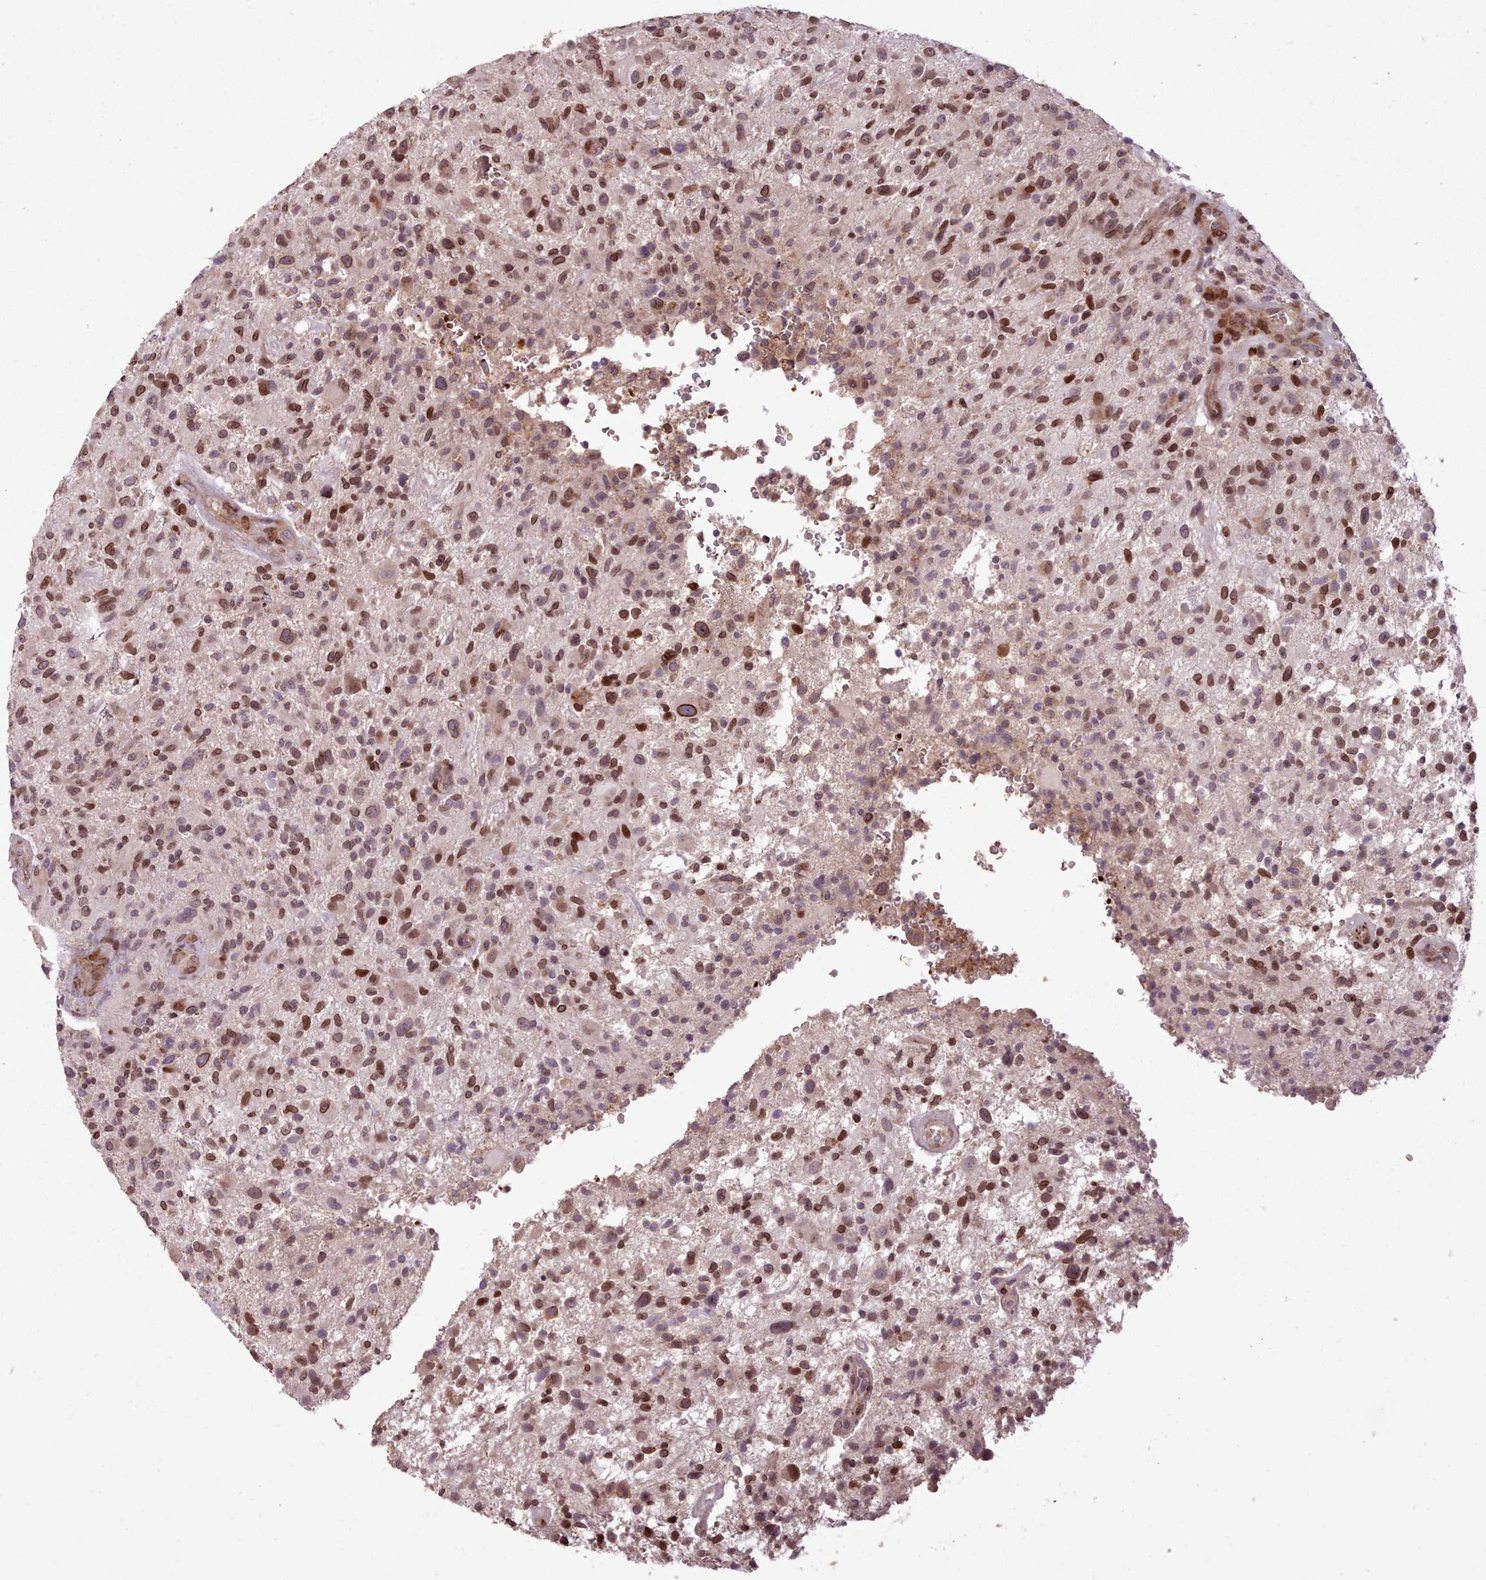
{"staining": {"intensity": "strong", "quantity": ">75%", "location": "cytoplasmic/membranous,nuclear"}, "tissue": "glioma", "cell_type": "Tumor cells", "image_type": "cancer", "snomed": [{"axis": "morphology", "description": "Glioma, malignant, High grade"}, {"axis": "topography", "description": "Brain"}], "caption": "IHC staining of glioma, which reveals high levels of strong cytoplasmic/membranous and nuclear positivity in approximately >75% of tumor cells indicating strong cytoplasmic/membranous and nuclear protein expression. The staining was performed using DAB (3,3'-diaminobenzidine) (brown) for protein detection and nuclei were counterstained in hematoxylin (blue).", "gene": "CABP1", "patient": {"sex": "male", "age": 47}}